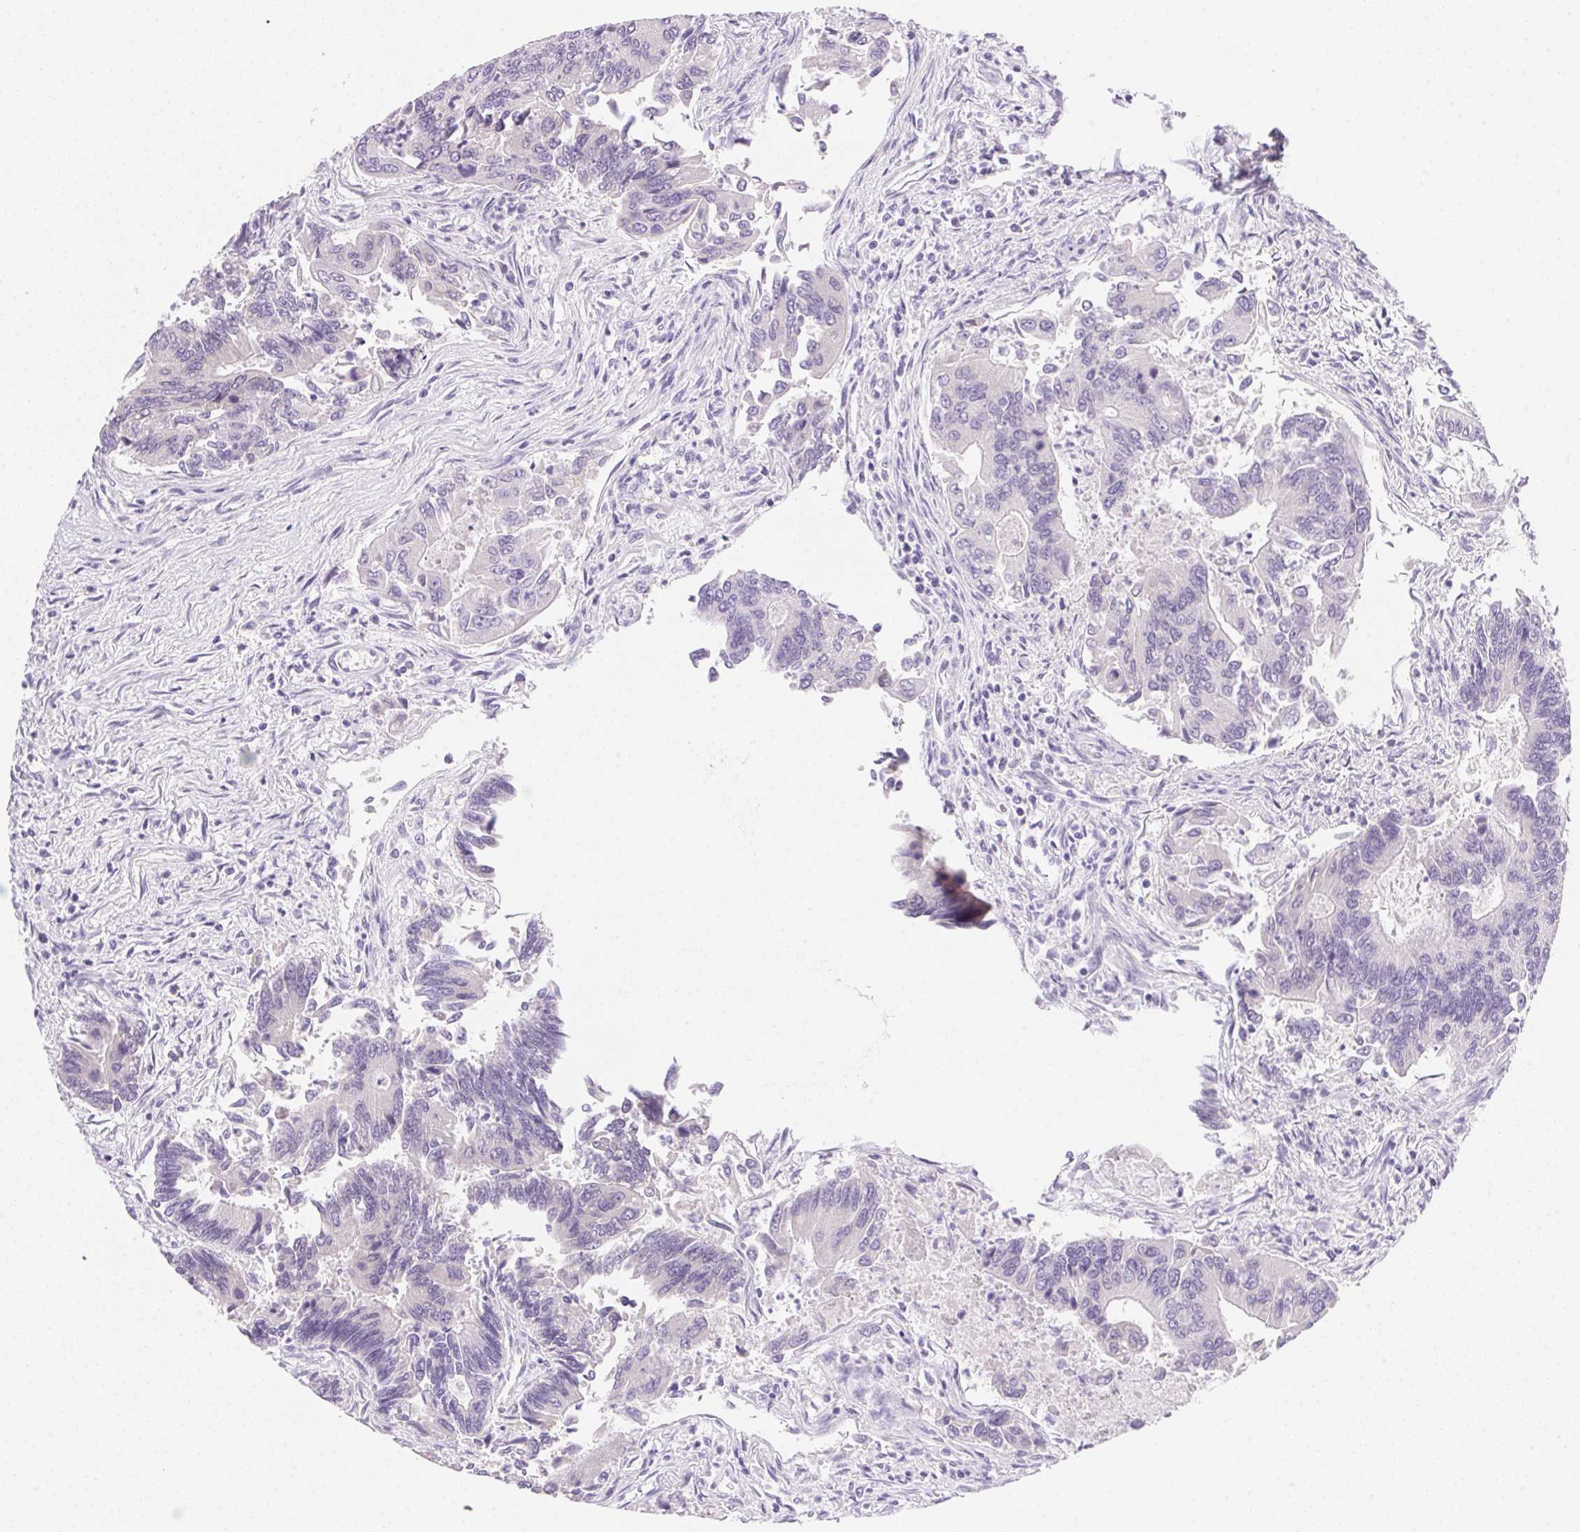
{"staining": {"intensity": "negative", "quantity": "none", "location": "none"}, "tissue": "colorectal cancer", "cell_type": "Tumor cells", "image_type": "cancer", "snomed": [{"axis": "morphology", "description": "Adenocarcinoma, NOS"}, {"axis": "topography", "description": "Colon"}], "caption": "A high-resolution image shows immunohistochemistry staining of colorectal cancer (adenocarcinoma), which exhibits no significant staining in tumor cells.", "gene": "DHCR24", "patient": {"sex": "female", "age": 67}}